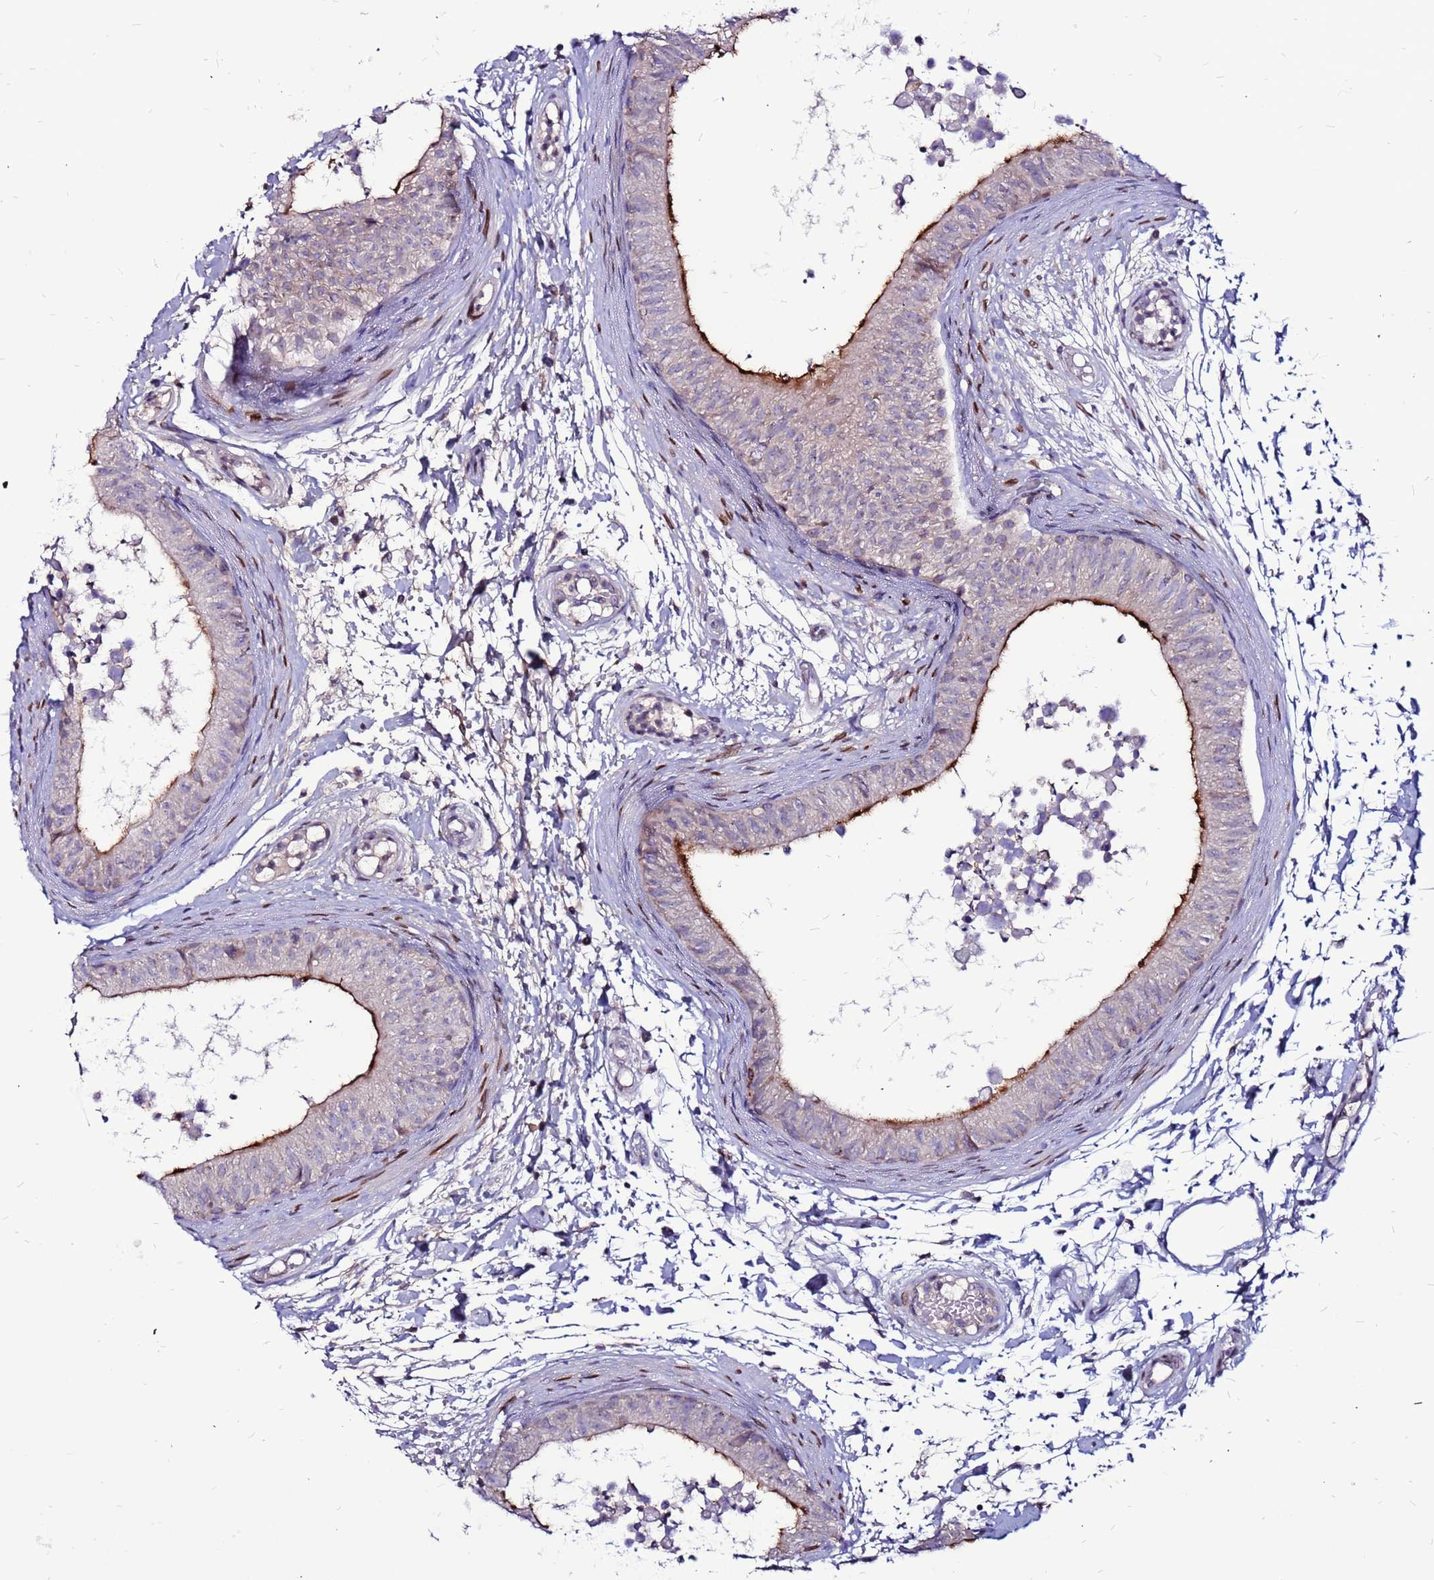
{"staining": {"intensity": "strong", "quantity": "<25%", "location": "cytoplasmic/membranous"}, "tissue": "epididymis", "cell_type": "Glandular cells", "image_type": "normal", "snomed": [{"axis": "morphology", "description": "Normal tissue, NOS"}, {"axis": "topography", "description": "Epididymis"}], "caption": "Protein staining shows strong cytoplasmic/membranous staining in approximately <25% of glandular cells in normal epididymis. The protein of interest is shown in brown color, while the nuclei are stained blue.", "gene": "CCDC71", "patient": {"sex": "male", "age": 15}}